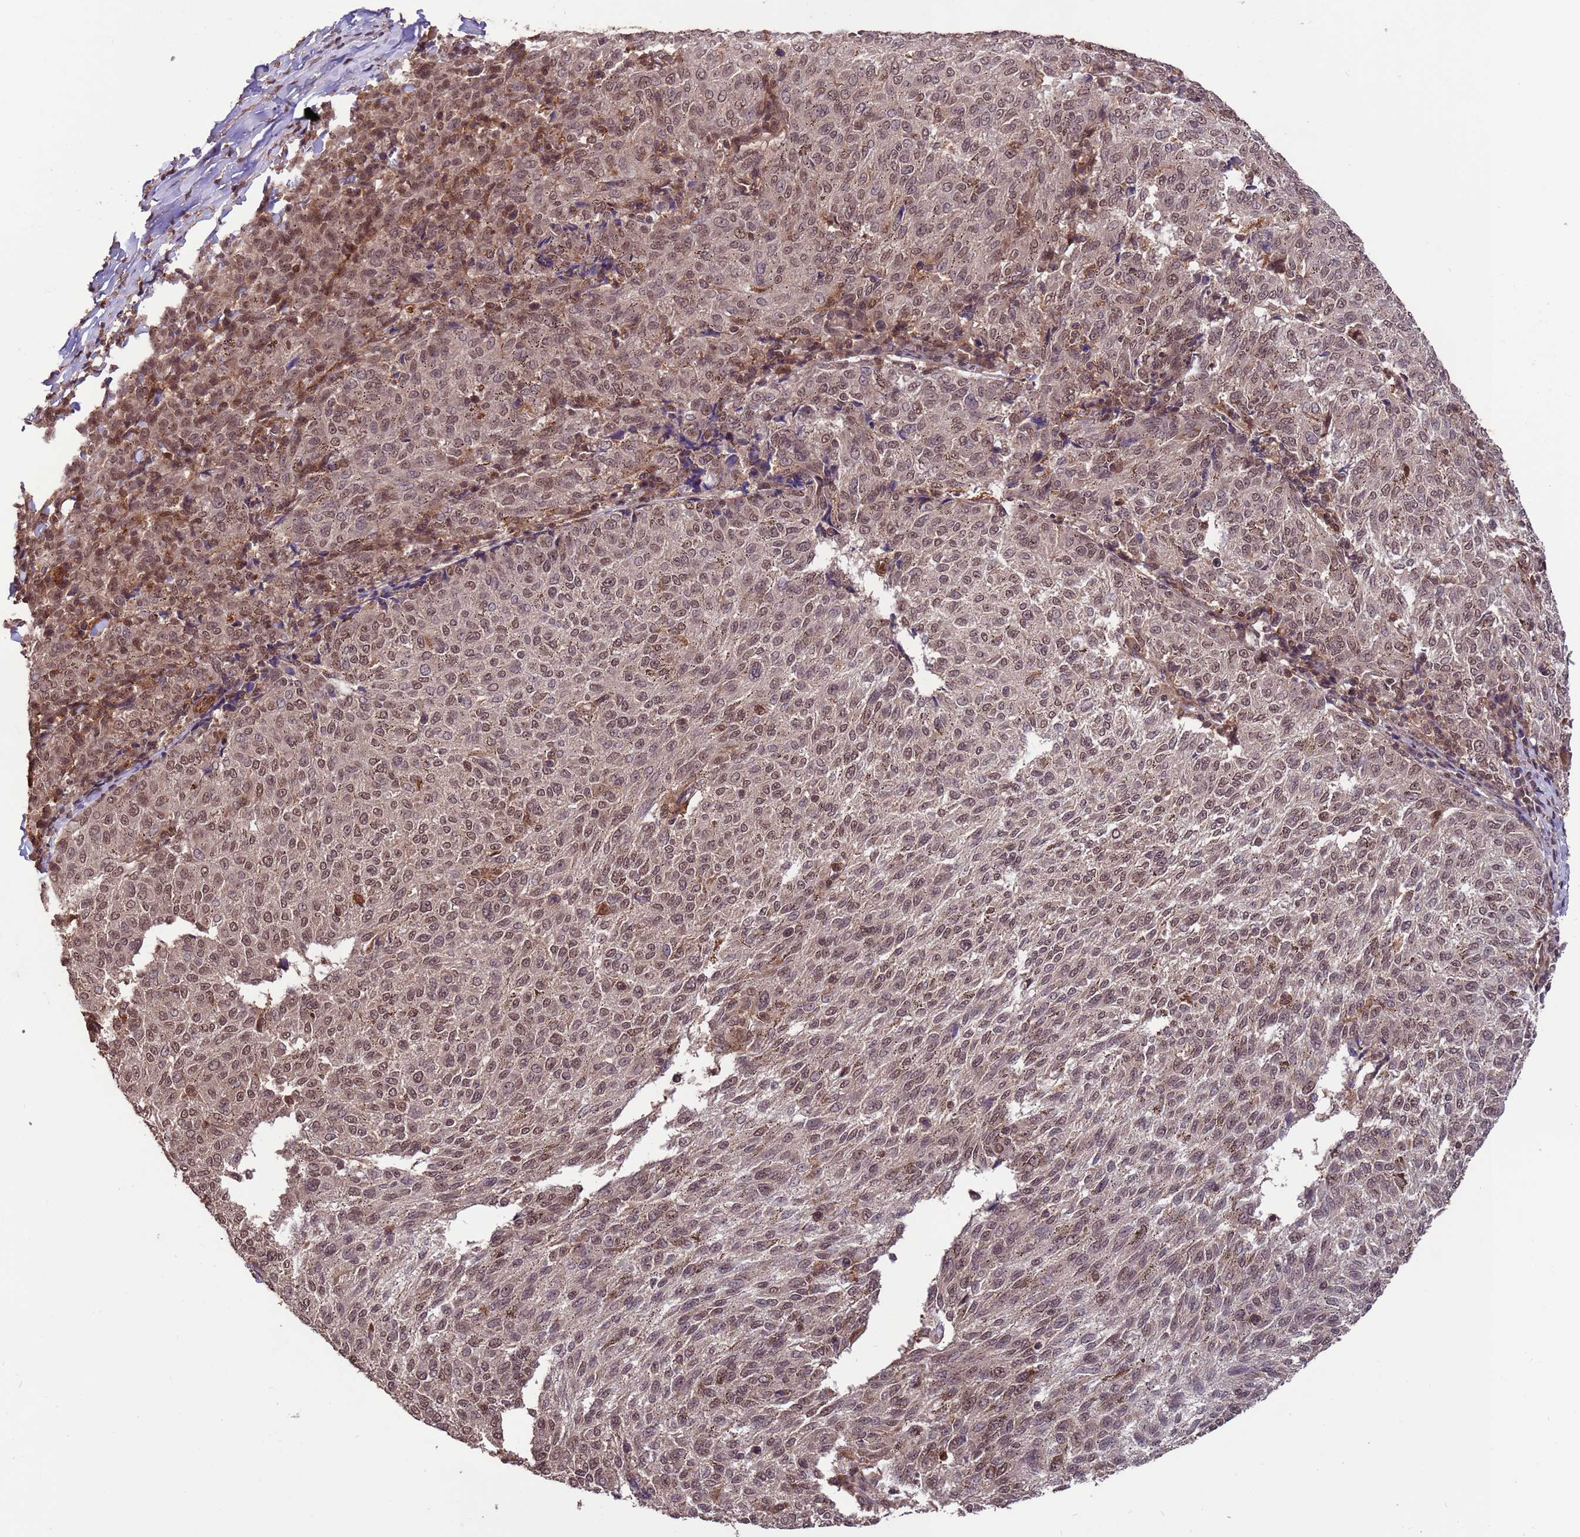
{"staining": {"intensity": "moderate", "quantity": ">75%", "location": "nuclear"}, "tissue": "melanoma", "cell_type": "Tumor cells", "image_type": "cancer", "snomed": [{"axis": "morphology", "description": "Malignant melanoma, NOS"}, {"axis": "topography", "description": "Skin"}], "caption": "IHC histopathology image of malignant melanoma stained for a protein (brown), which reveals medium levels of moderate nuclear expression in about >75% of tumor cells.", "gene": "VSTM4", "patient": {"sex": "female", "age": 72}}